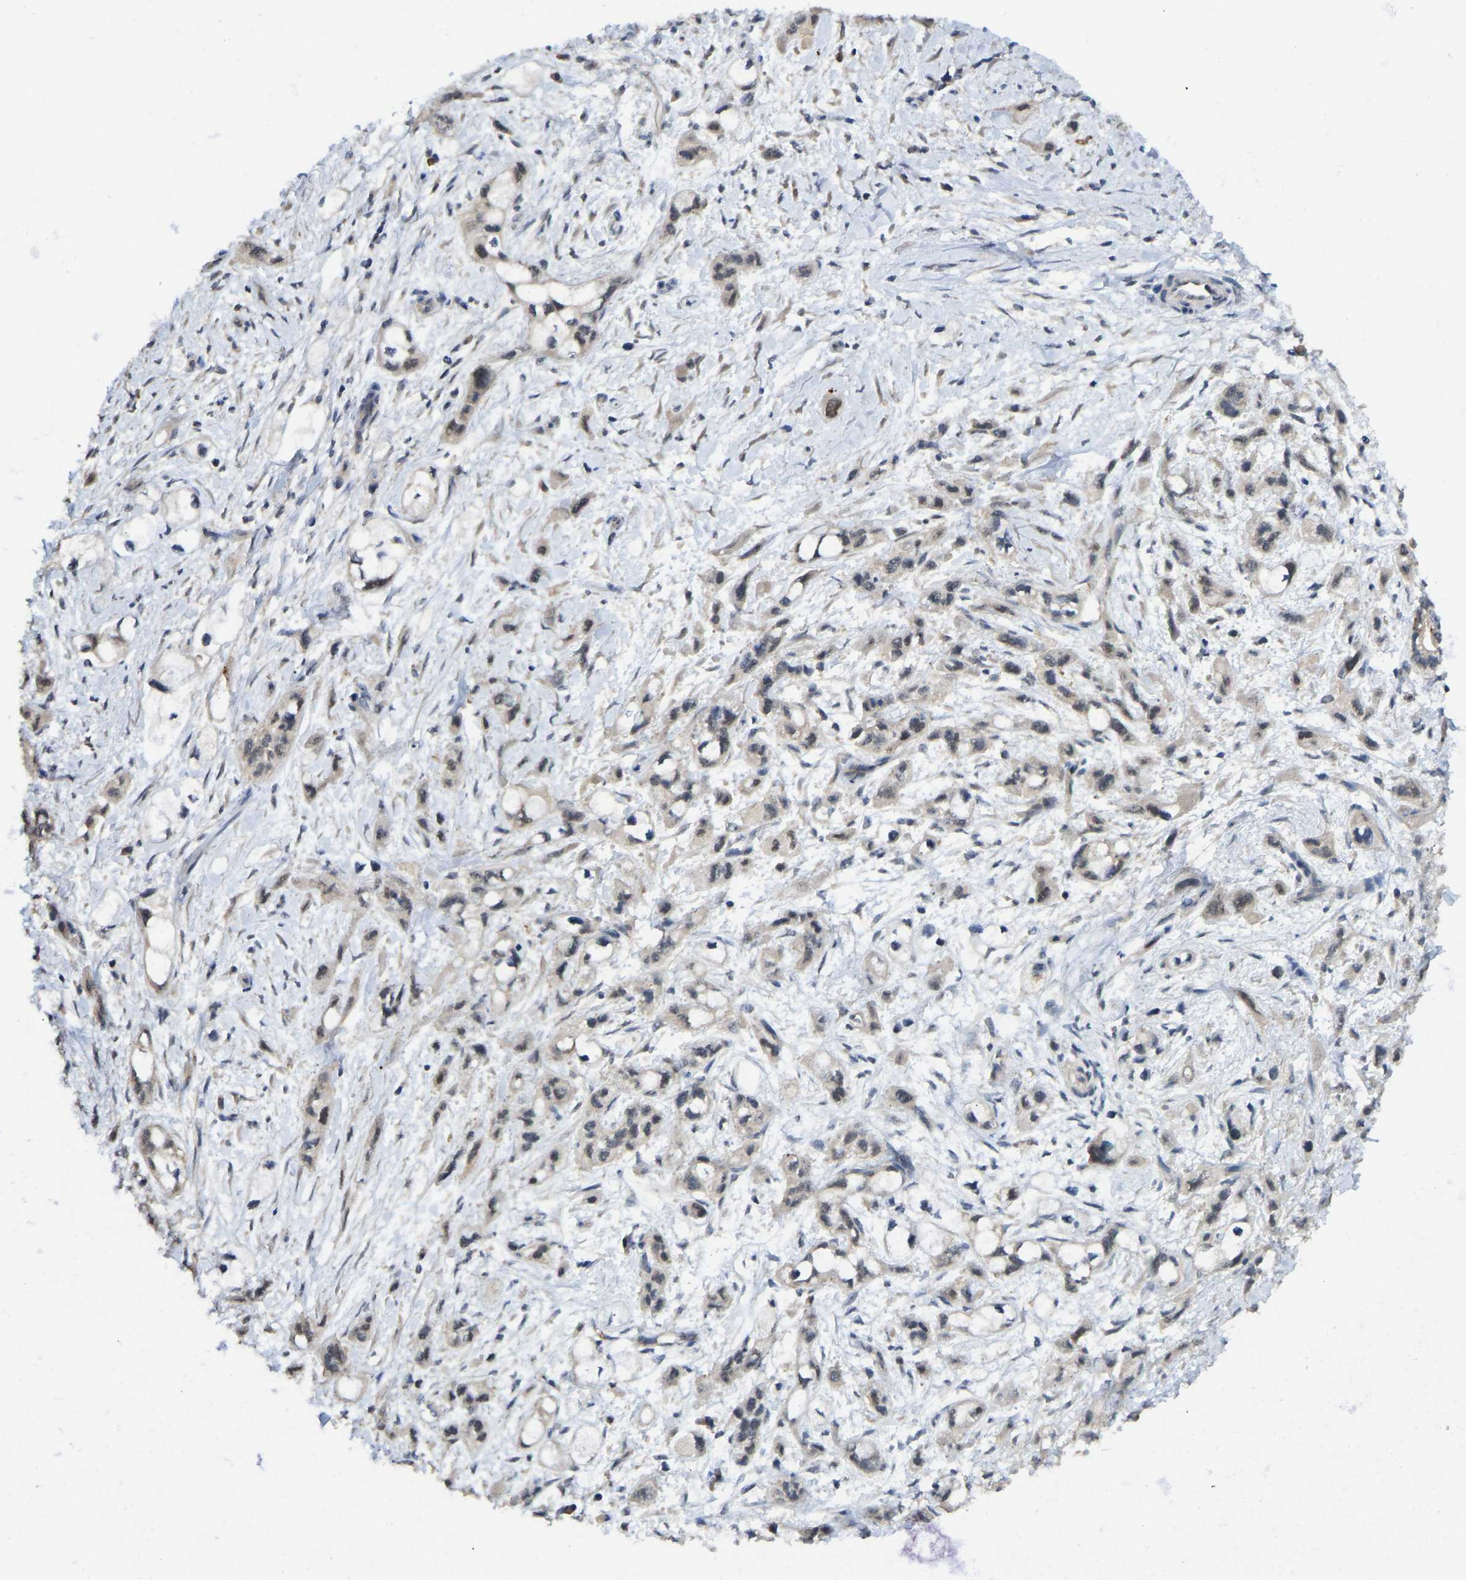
{"staining": {"intensity": "negative", "quantity": "none", "location": "none"}, "tissue": "pancreatic cancer", "cell_type": "Tumor cells", "image_type": "cancer", "snomed": [{"axis": "morphology", "description": "Adenocarcinoma, NOS"}, {"axis": "topography", "description": "Pancreas"}], "caption": "Immunohistochemistry (IHC) photomicrograph of pancreatic cancer stained for a protein (brown), which exhibits no positivity in tumor cells.", "gene": "NDRG3", "patient": {"sex": "male", "age": 74}}